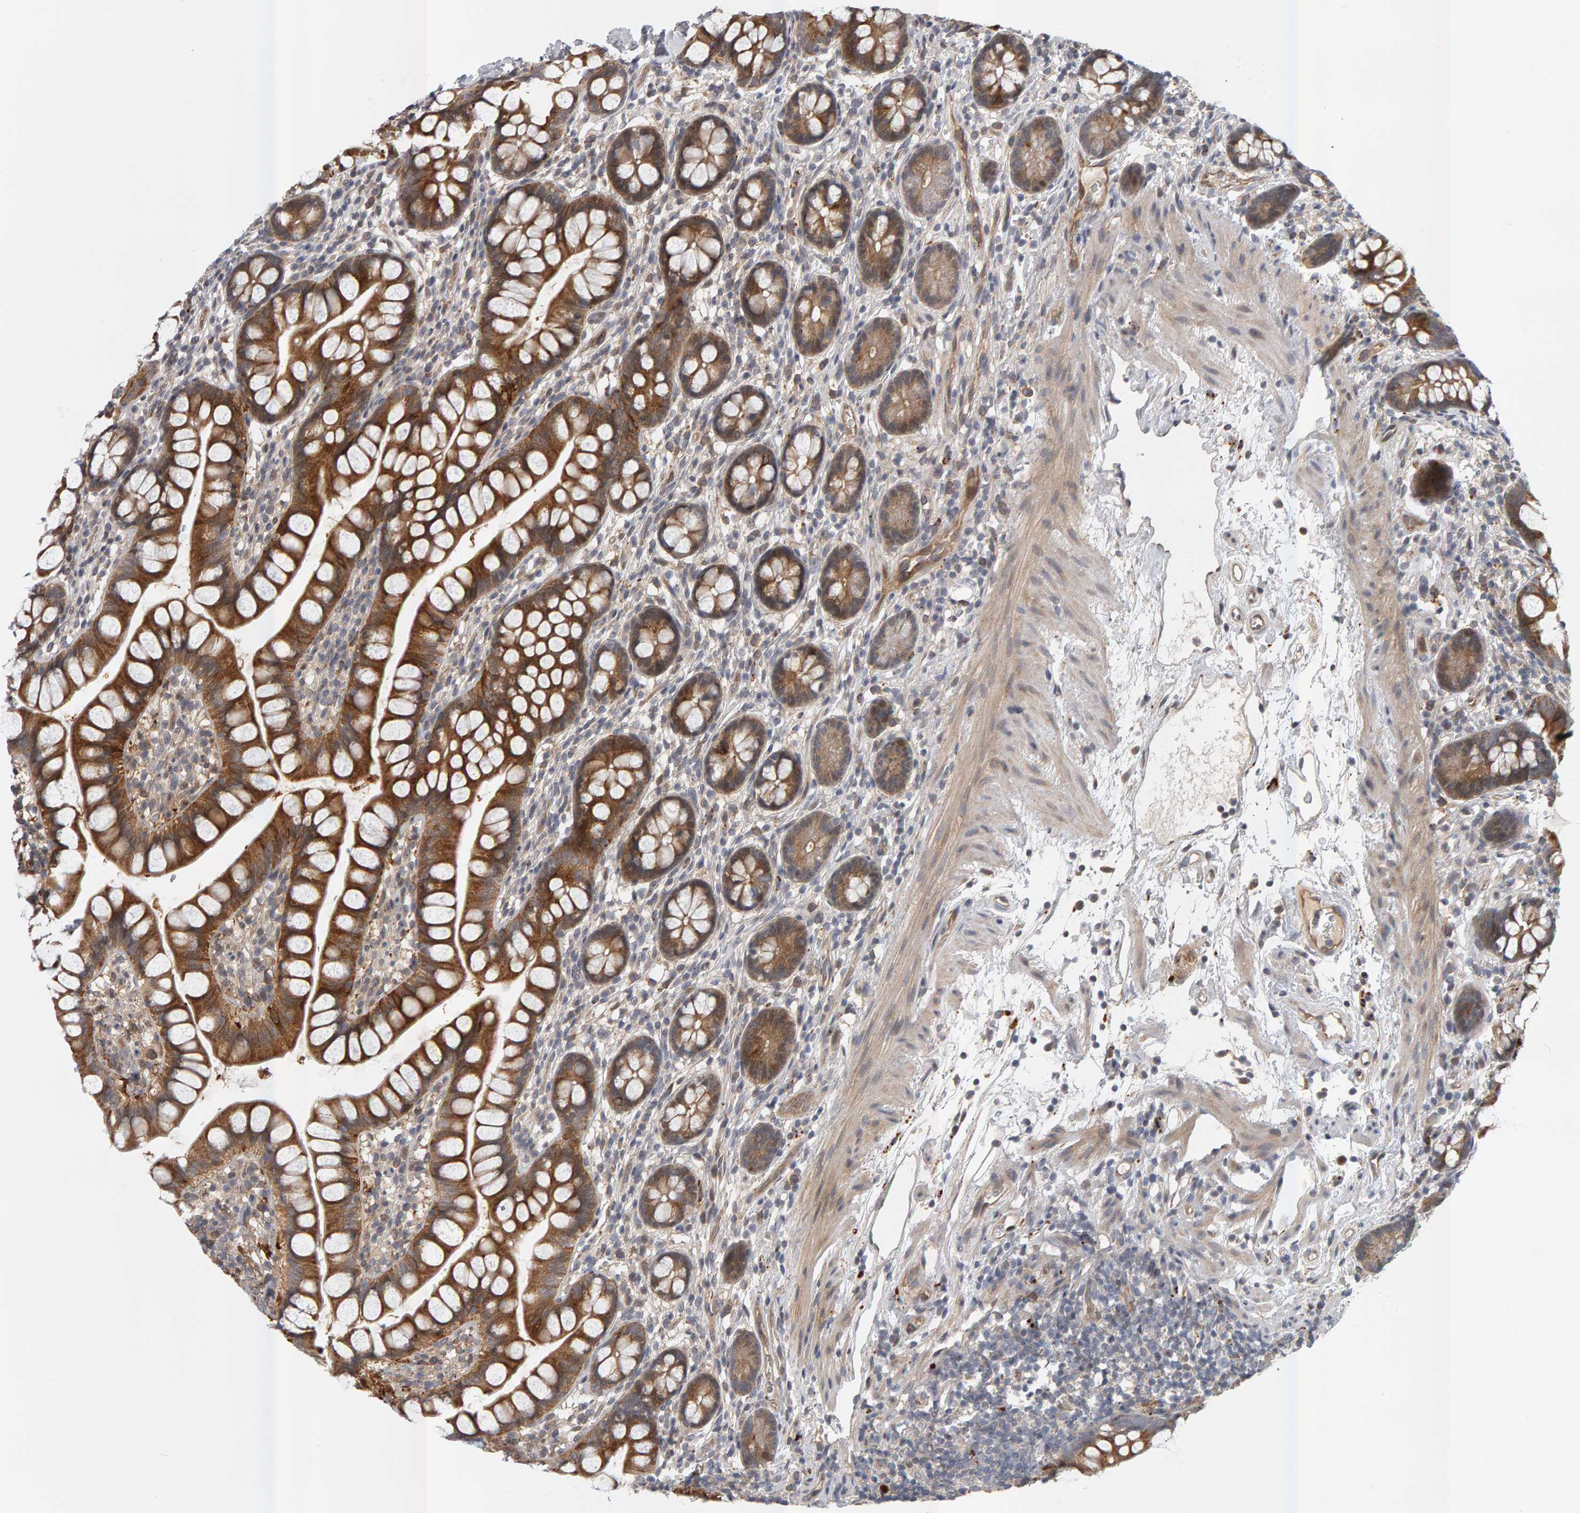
{"staining": {"intensity": "moderate", "quantity": ">75%", "location": "cytoplasmic/membranous"}, "tissue": "small intestine", "cell_type": "Glandular cells", "image_type": "normal", "snomed": [{"axis": "morphology", "description": "Normal tissue, NOS"}, {"axis": "topography", "description": "Small intestine"}], "caption": "A high-resolution histopathology image shows immunohistochemistry staining of unremarkable small intestine, which exhibits moderate cytoplasmic/membranous expression in approximately >75% of glandular cells.", "gene": "ZNF160", "patient": {"sex": "female", "age": 84}}